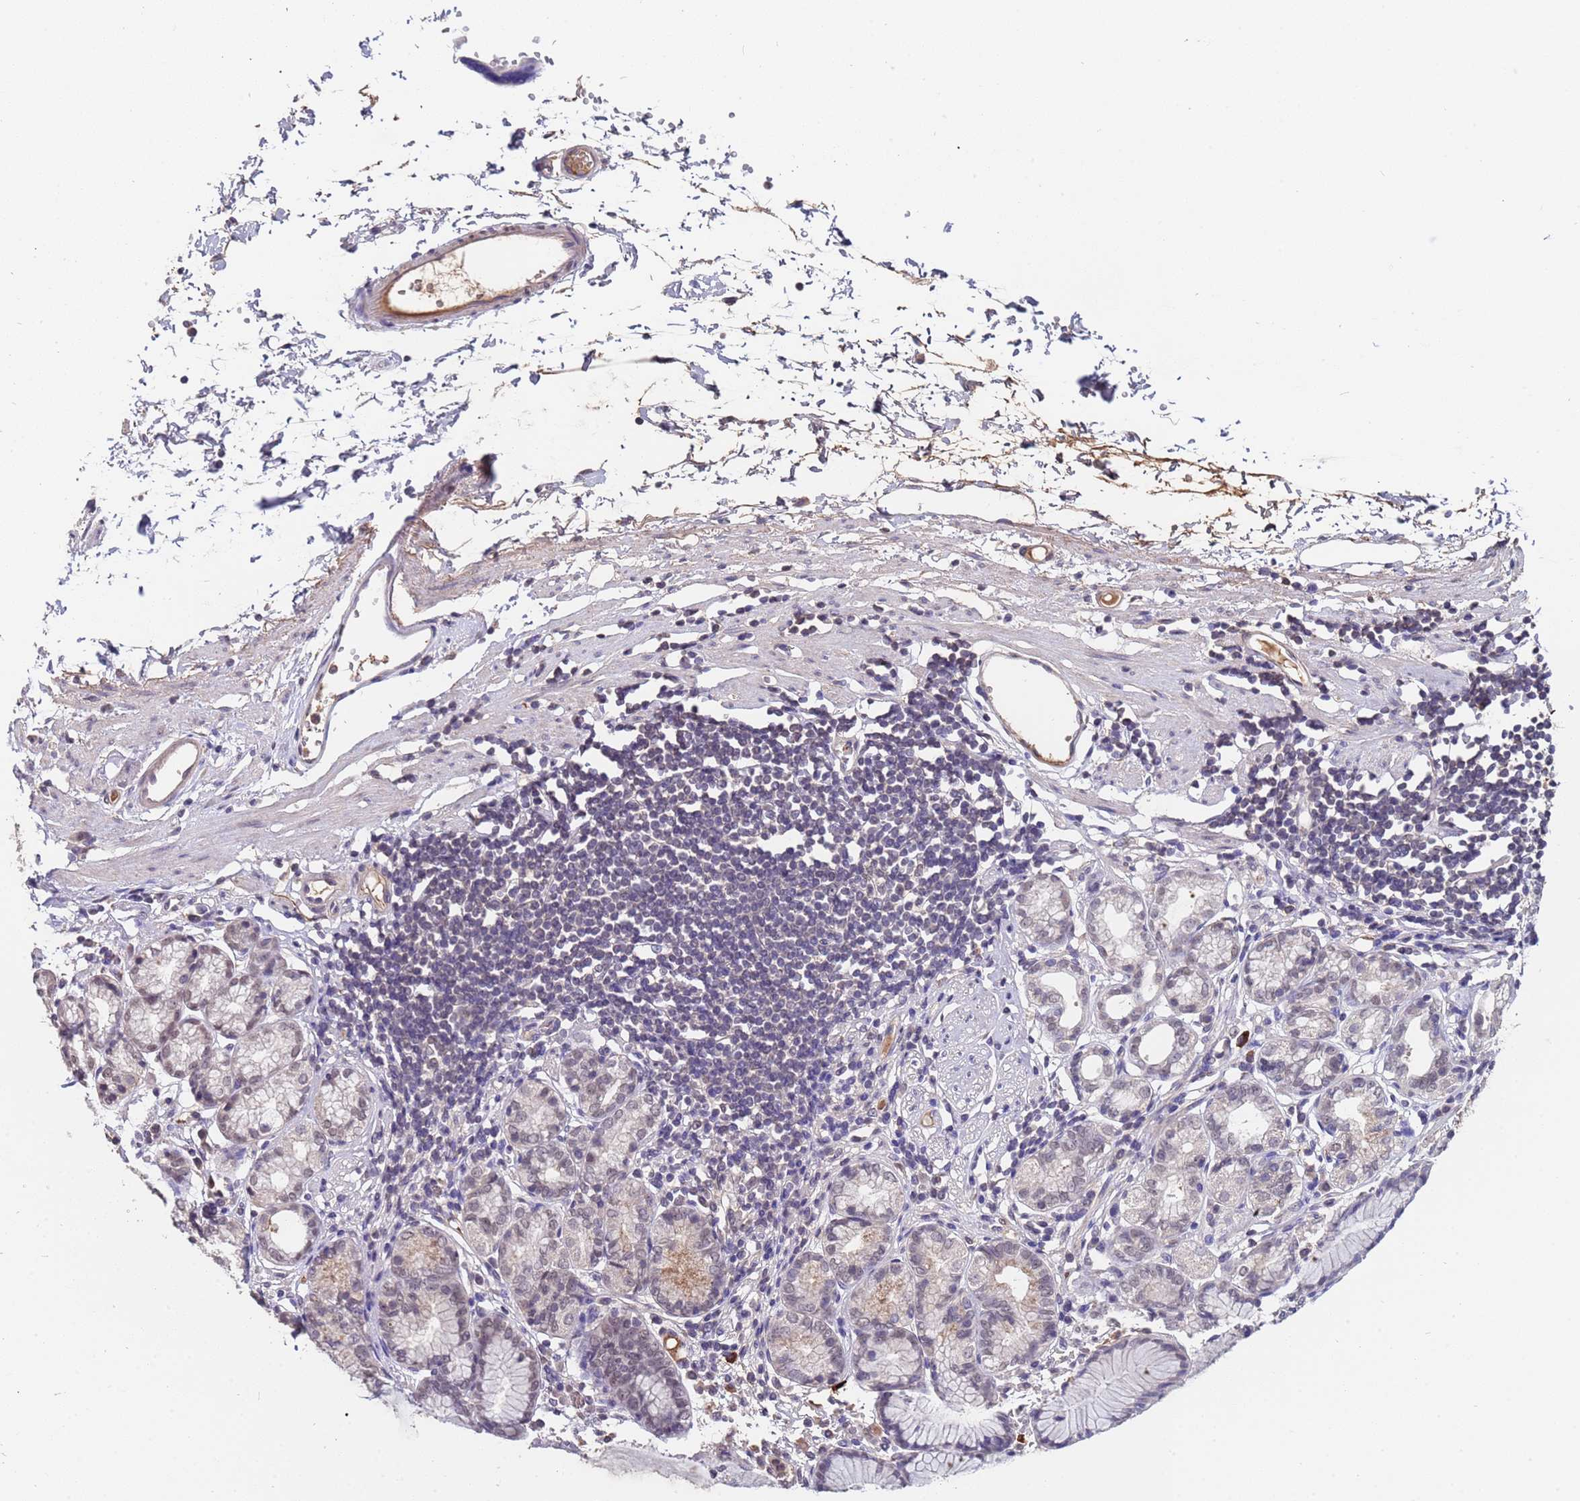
{"staining": {"intensity": "weak", "quantity": "<25%", "location": "nuclear"}, "tissue": "stomach", "cell_type": "Glandular cells", "image_type": "normal", "snomed": [{"axis": "morphology", "description": "Normal tissue, NOS"}, {"axis": "topography", "description": "Stomach"}], "caption": "The histopathology image shows no staining of glandular cells in benign stomach.", "gene": "ZNF248", "patient": {"sex": "female", "age": 57}}